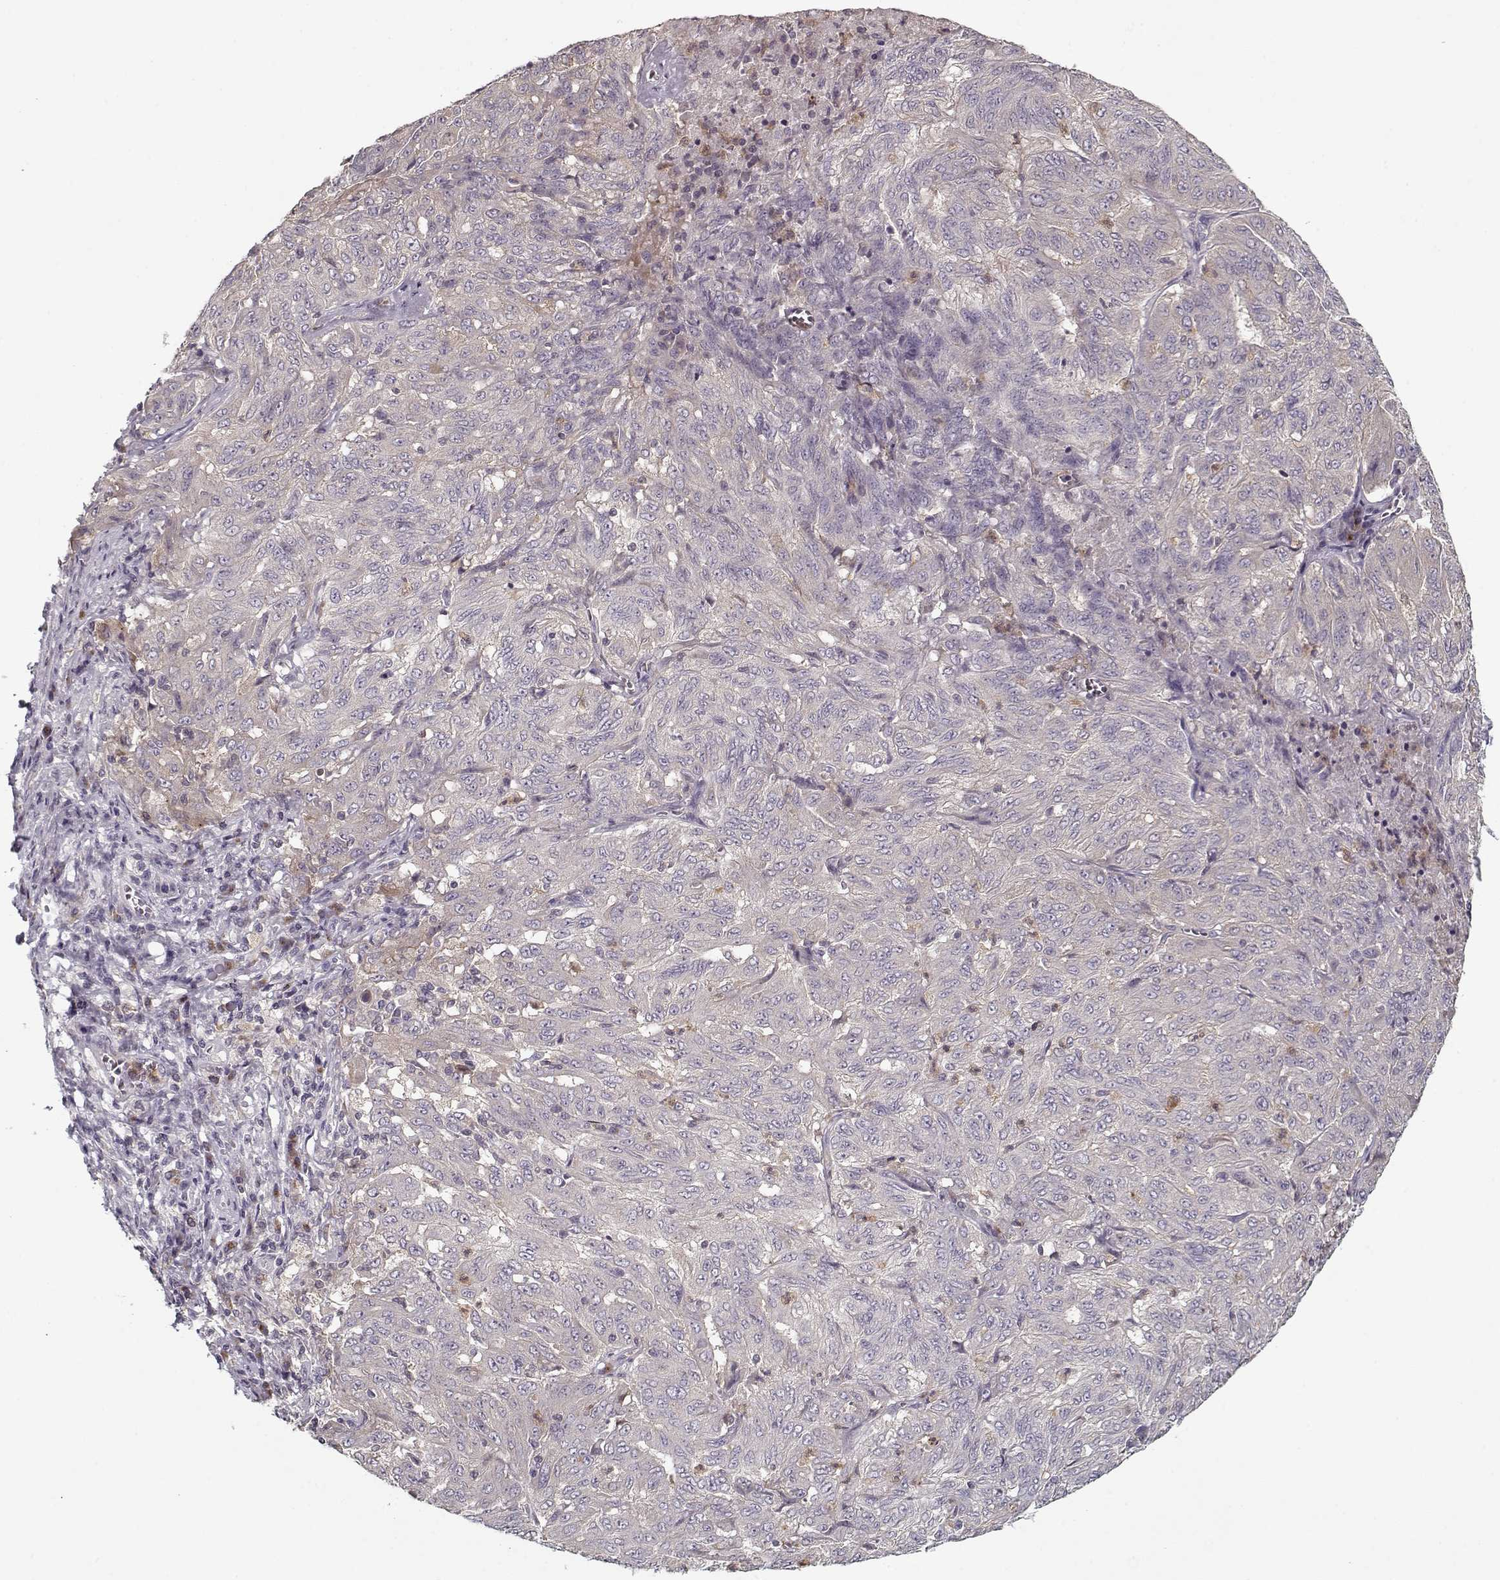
{"staining": {"intensity": "negative", "quantity": "none", "location": "none"}, "tissue": "pancreatic cancer", "cell_type": "Tumor cells", "image_type": "cancer", "snomed": [{"axis": "morphology", "description": "Adenocarcinoma, NOS"}, {"axis": "topography", "description": "Pancreas"}], "caption": "Pancreatic adenocarcinoma stained for a protein using IHC demonstrates no expression tumor cells.", "gene": "UNC13D", "patient": {"sex": "male", "age": 63}}